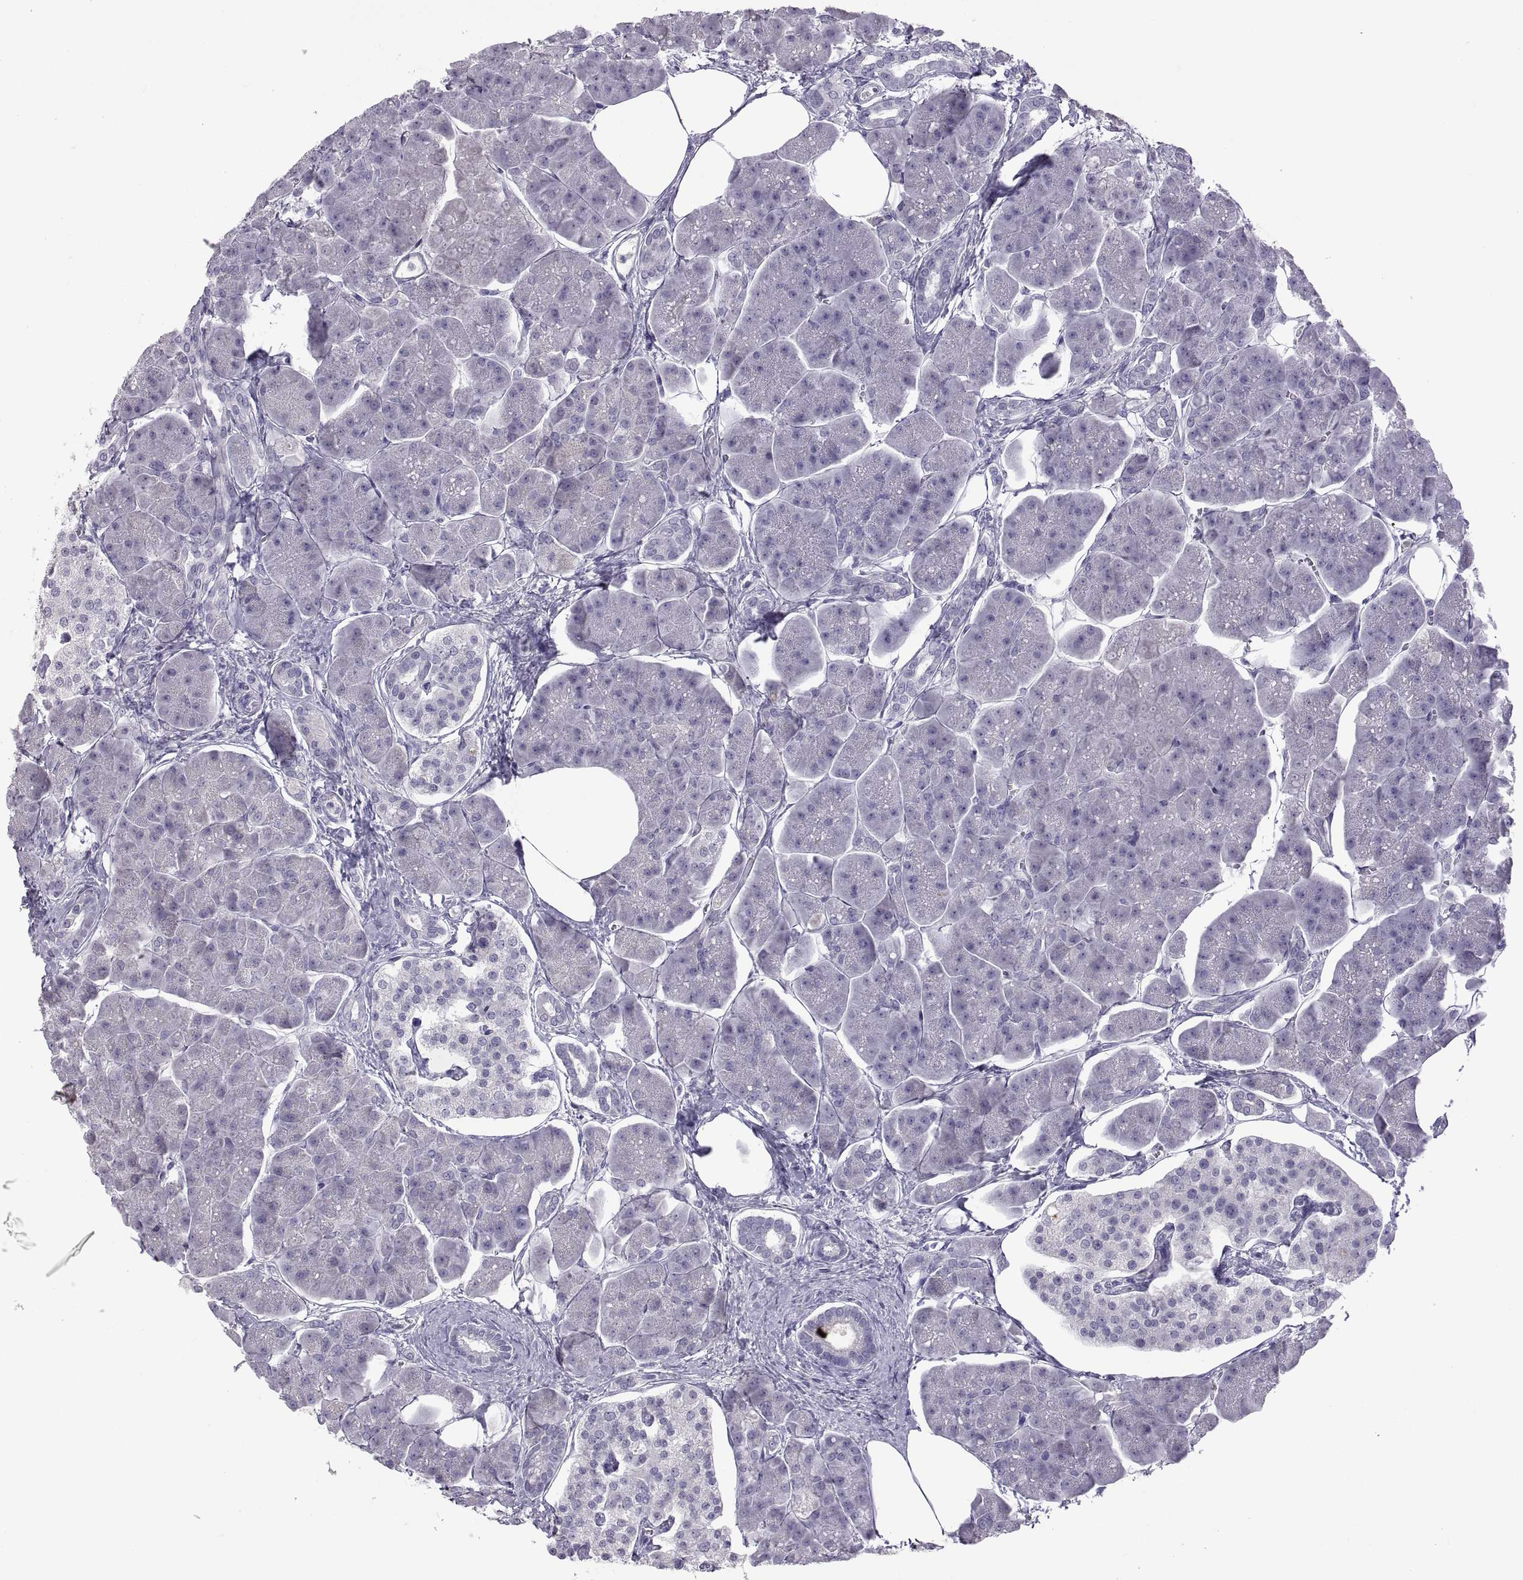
{"staining": {"intensity": "negative", "quantity": "none", "location": "none"}, "tissue": "pancreas", "cell_type": "Exocrine glandular cells", "image_type": "normal", "snomed": [{"axis": "morphology", "description": "Normal tissue, NOS"}, {"axis": "topography", "description": "Pancreas"}], "caption": "DAB immunohistochemical staining of unremarkable human pancreas shows no significant positivity in exocrine glandular cells. (DAB (3,3'-diaminobenzidine) immunohistochemistry (IHC), high magnification).", "gene": "RDM1", "patient": {"sex": "female", "age": 58}}